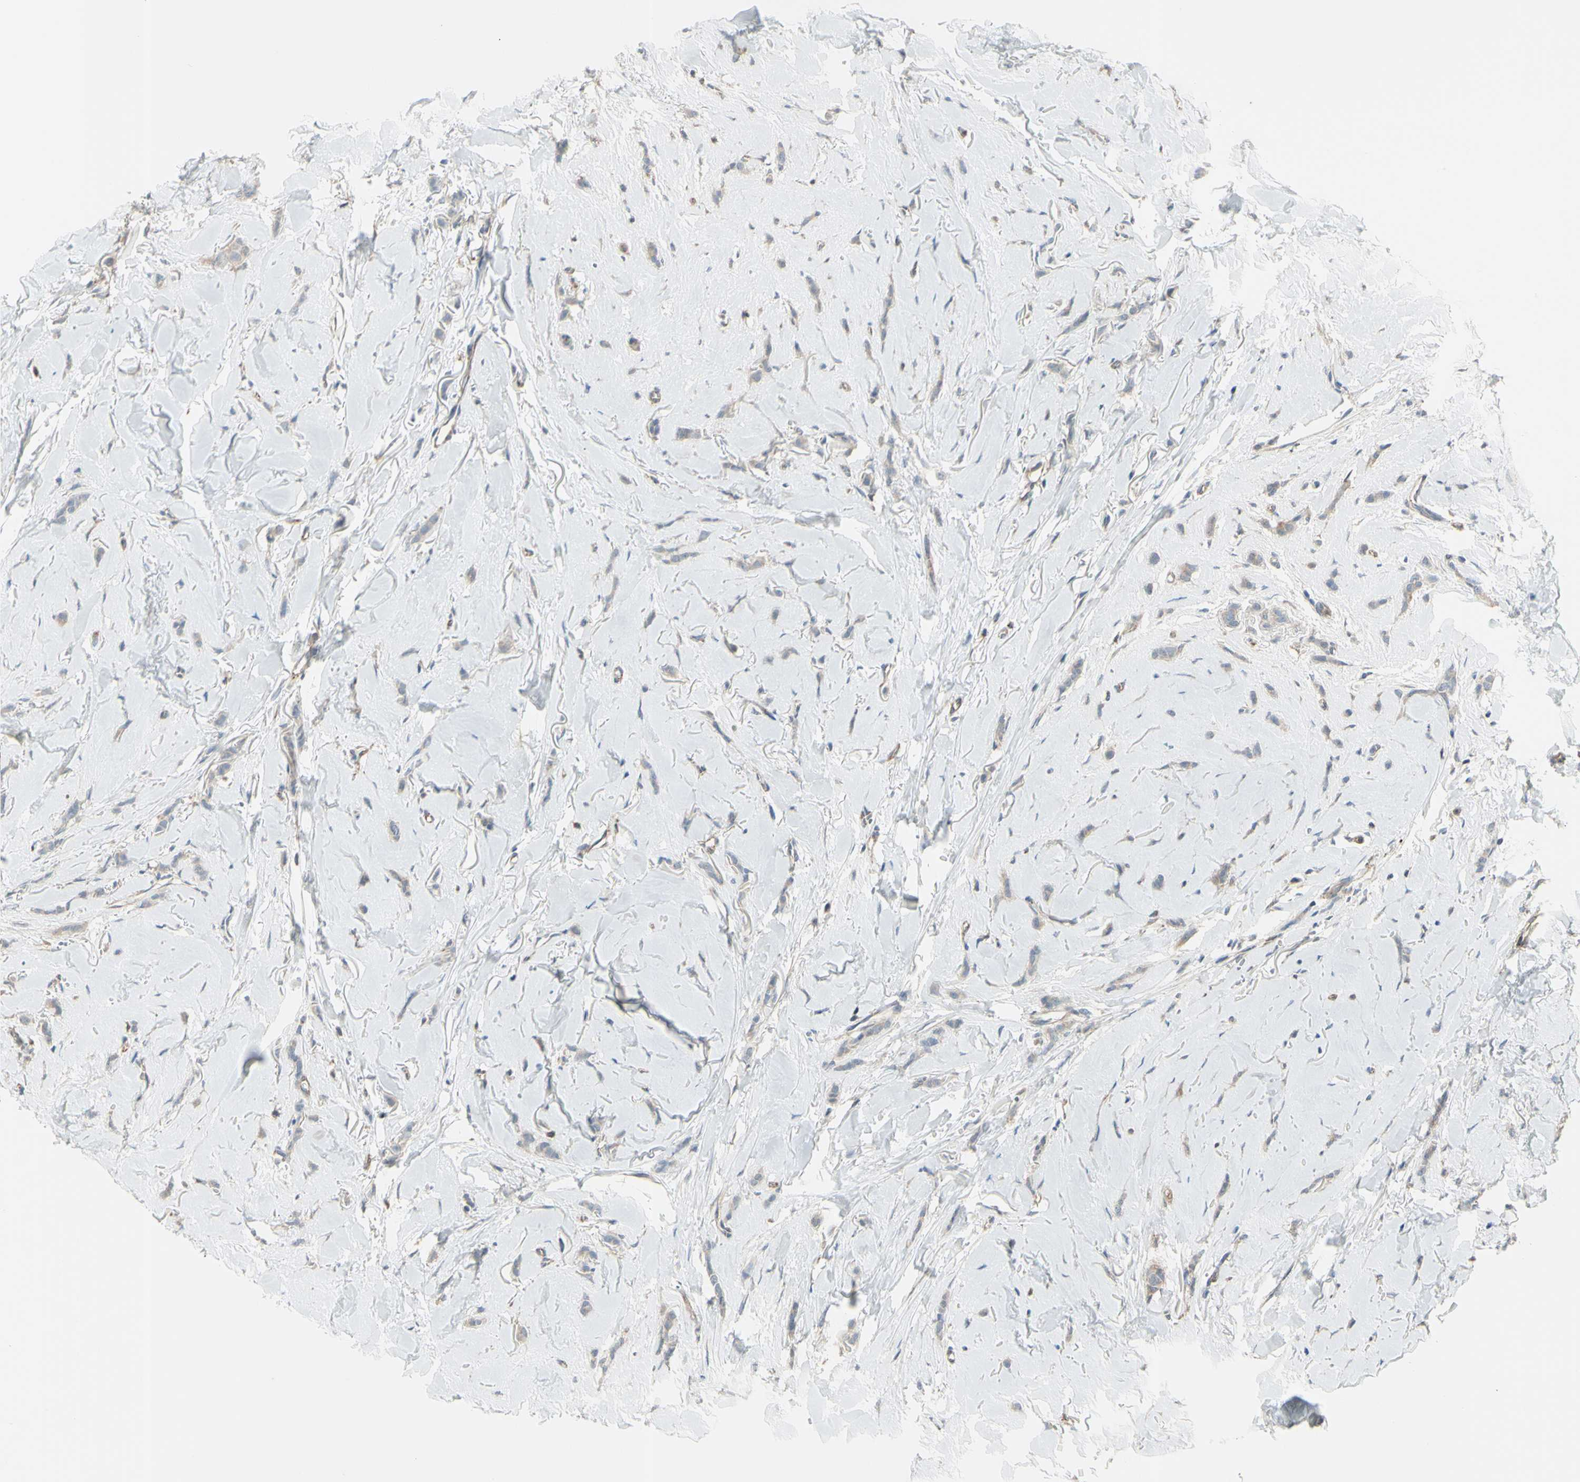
{"staining": {"intensity": "weak", "quantity": "25%-75%", "location": "cytoplasmic/membranous"}, "tissue": "breast cancer", "cell_type": "Tumor cells", "image_type": "cancer", "snomed": [{"axis": "morphology", "description": "Lobular carcinoma"}, {"axis": "topography", "description": "Skin"}, {"axis": "topography", "description": "Breast"}], "caption": "This histopathology image reveals IHC staining of human breast lobular carcinoma, with low weak cytoplasmic/membranous expression in approximately 25%-75% of tumor cells.", "gene": "LMTK2", "patient": {"sex": "female", "age": 46}}